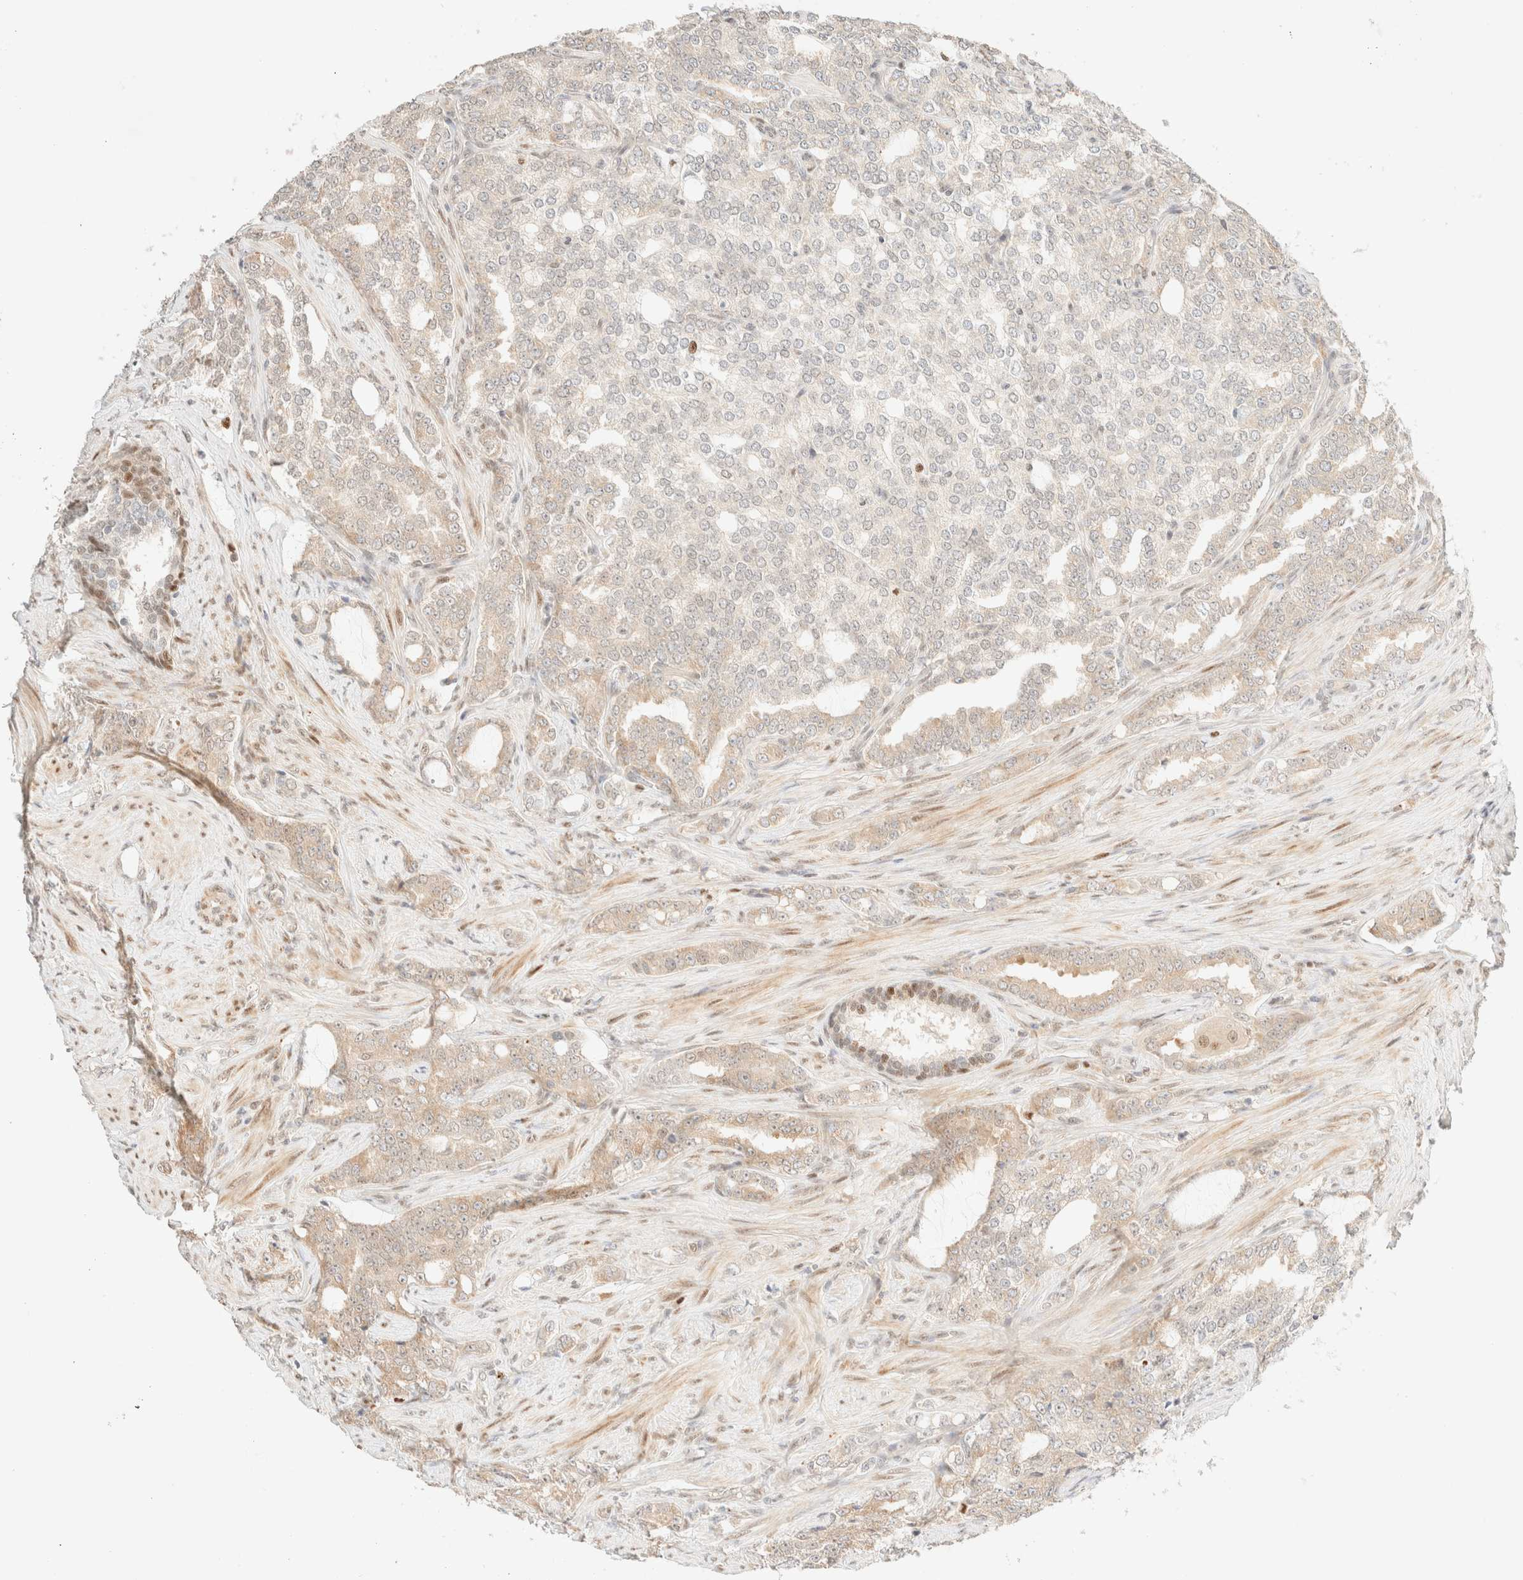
{"staining": {"intensity": "weak", "quantity": "<25%", "location": "cytoplasmic/membranous"}, "tissue": "prostate cancer", "cell_type": "Tumor cells", "image_type": "cancer", "snomed": [{"axis": "morphology", "description": "Adenocarcinoma, High grade"}, {"axis": "topography", "description": "Prostate"}], "caption": "Protein analysis of prostate high-grade adenocarcinoma reveals no significant expression in tumor cells.", "gene": "TSR1", "patient": {"sex": "male", "age": 64}}